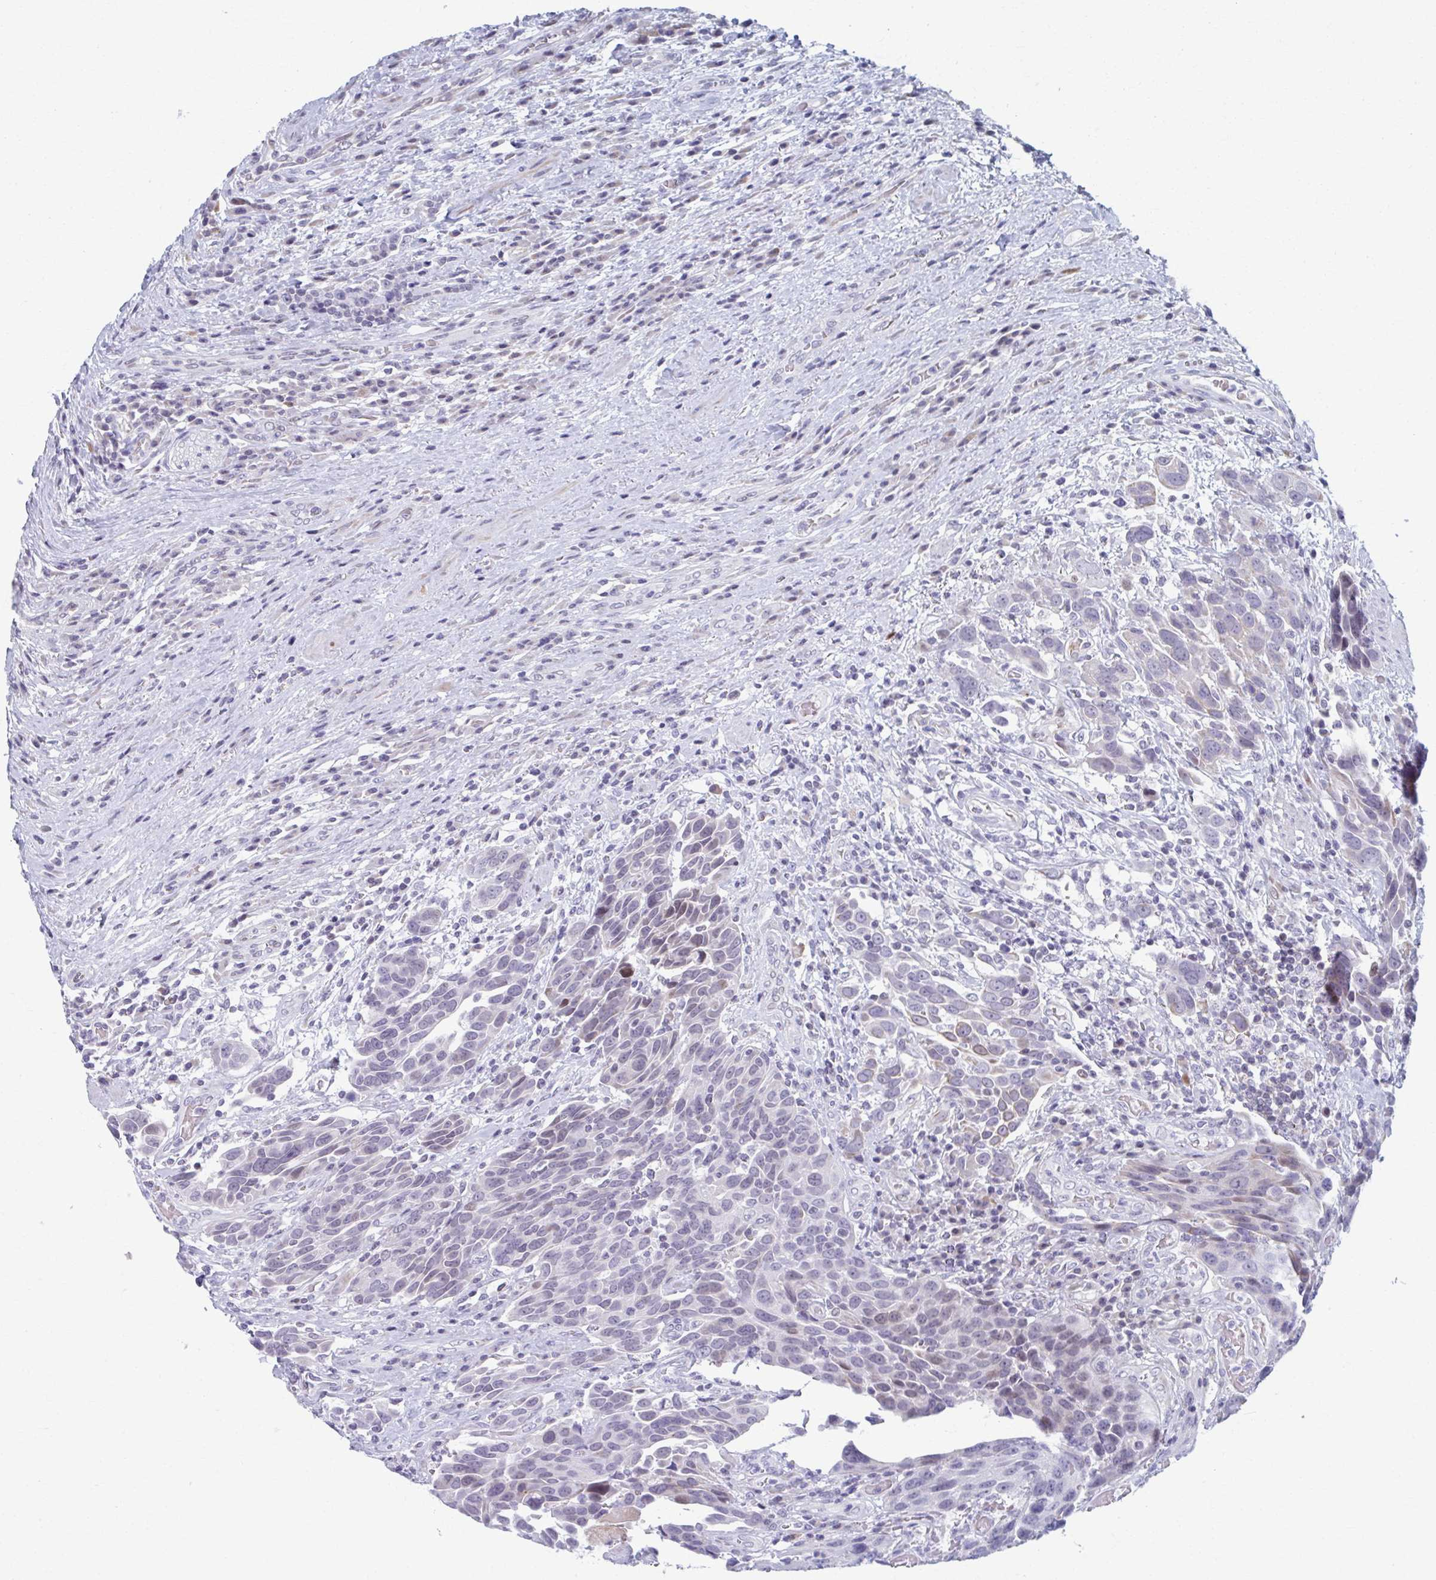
{"staining": {"intensity": "weak", "quantity": "25%-75%", "location": "cytoplasmic/membranous"}, "tissue": "urothelial cancer", "cell_type": "Tumor cells", "image_type": "cancer", "snomed": [{"axis": "morphology", "description": "Urothelial carcinoma, High grade"}, {"axis": "topography", "description": "Urinary bladder"}], "caption": "This image reveals immunohistochemistry (IHC) staining of human high-grade urothelial carcinoma, with low weak cytoplasmic/membranous positivity in approximately 25%-75% of tumor cells.", "gene": "ABHD16B", "patient": {"sex": "female", "age": 70}}